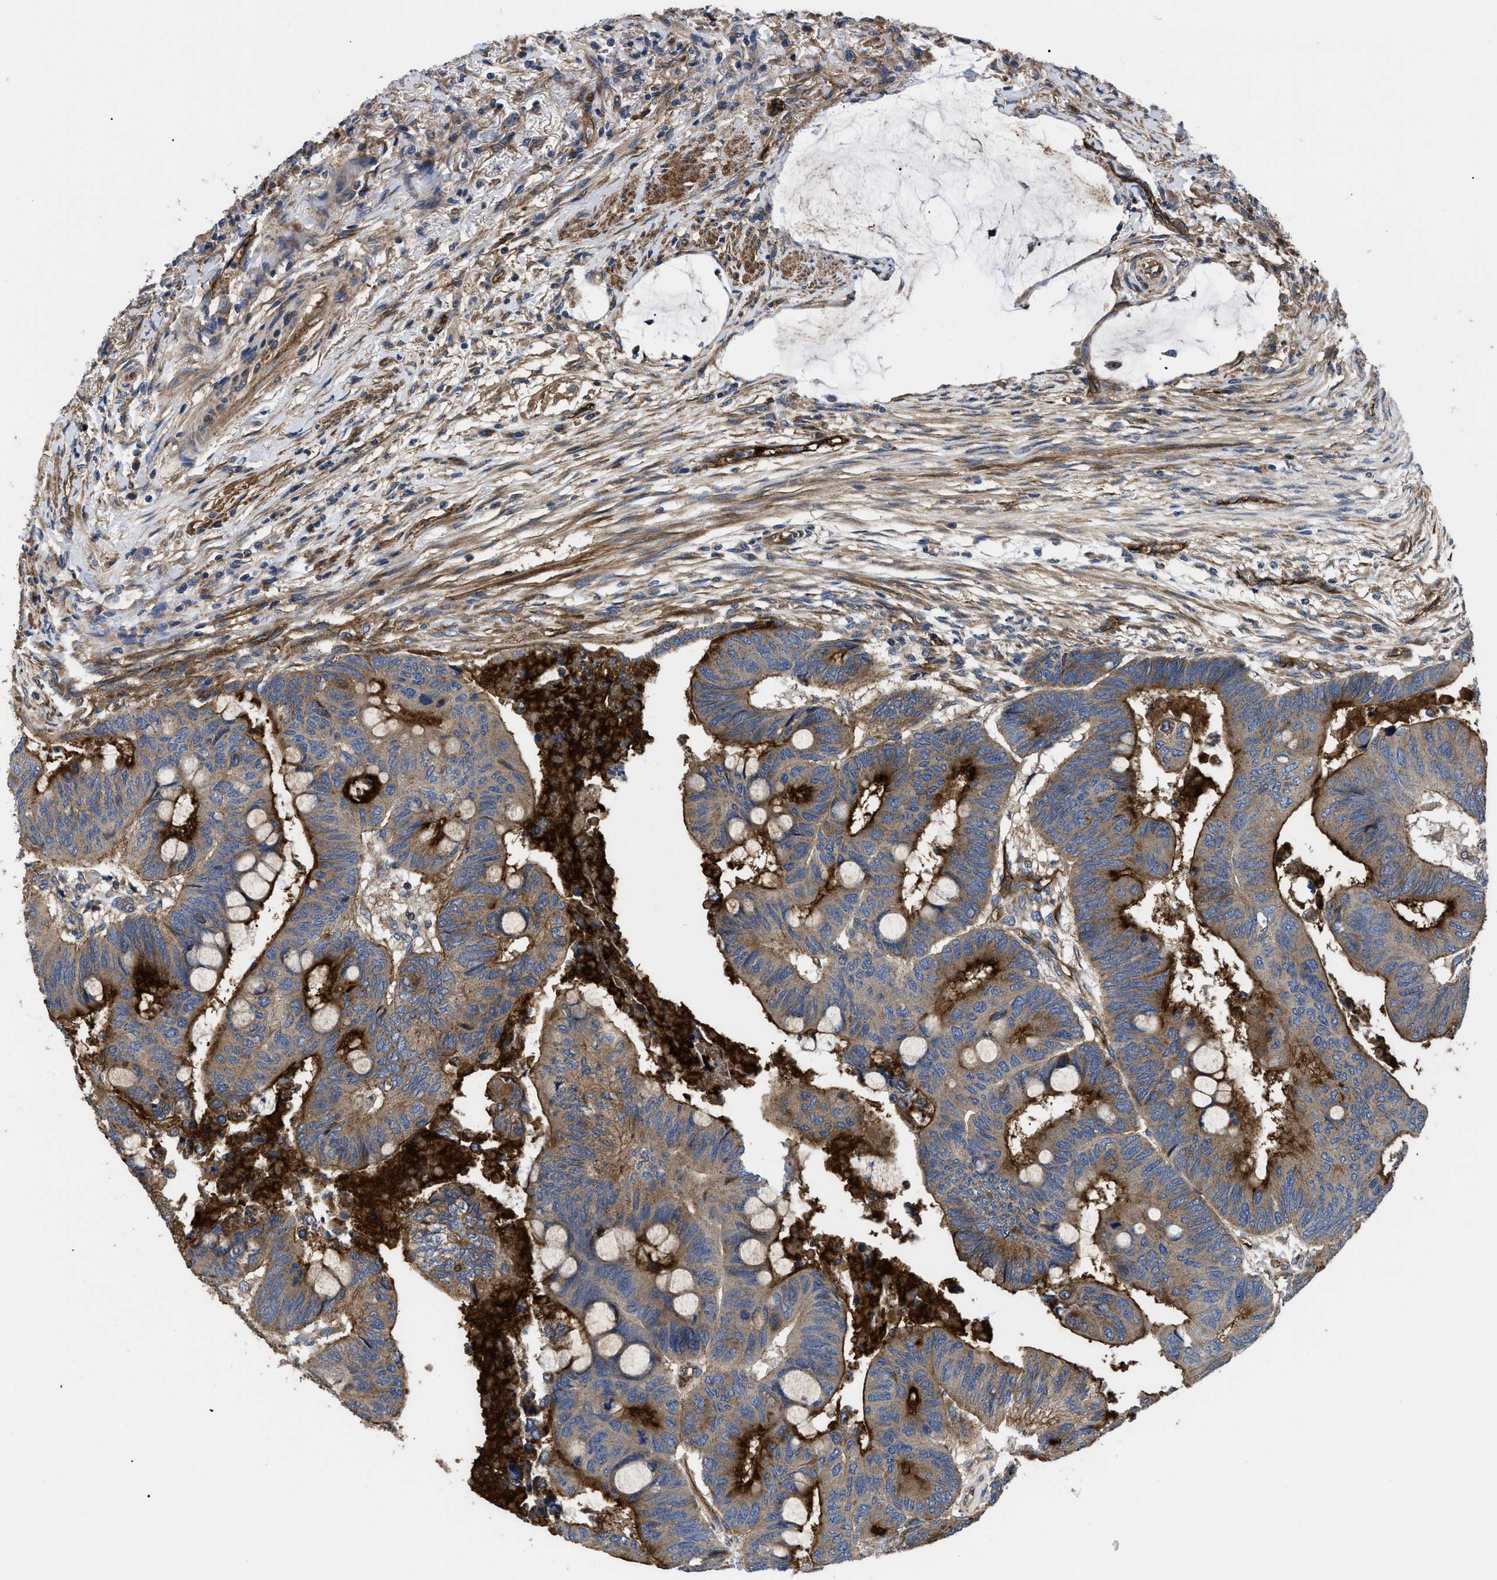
{"staining": {"intensity": "strong", "quantity": ">75%", "location": "cytoplasmic/membranous"}, "tissue": "colorectal cancer", "cell_type": "Tumor cells", "image_type": "cancer", "snomed": [{"axis": "morphology", "description": "Normal tissue, NOS"}, {"axis": "morphology", "description": "Adenocarcinoma, NOS"}, {"axis": "topography", "description": "Rectum"}, {"axis": "topography", "description": "Peripheral nerve tissue"}], "caption": "Colorectal adenocarcinoma was stained to show a protein in brown. There is high levels of strong cytoplasmic/membranous staining in approximately >75% of tumor cells.", "gene": "NT5E", "patient": {"sex": "male", "age": 92}}